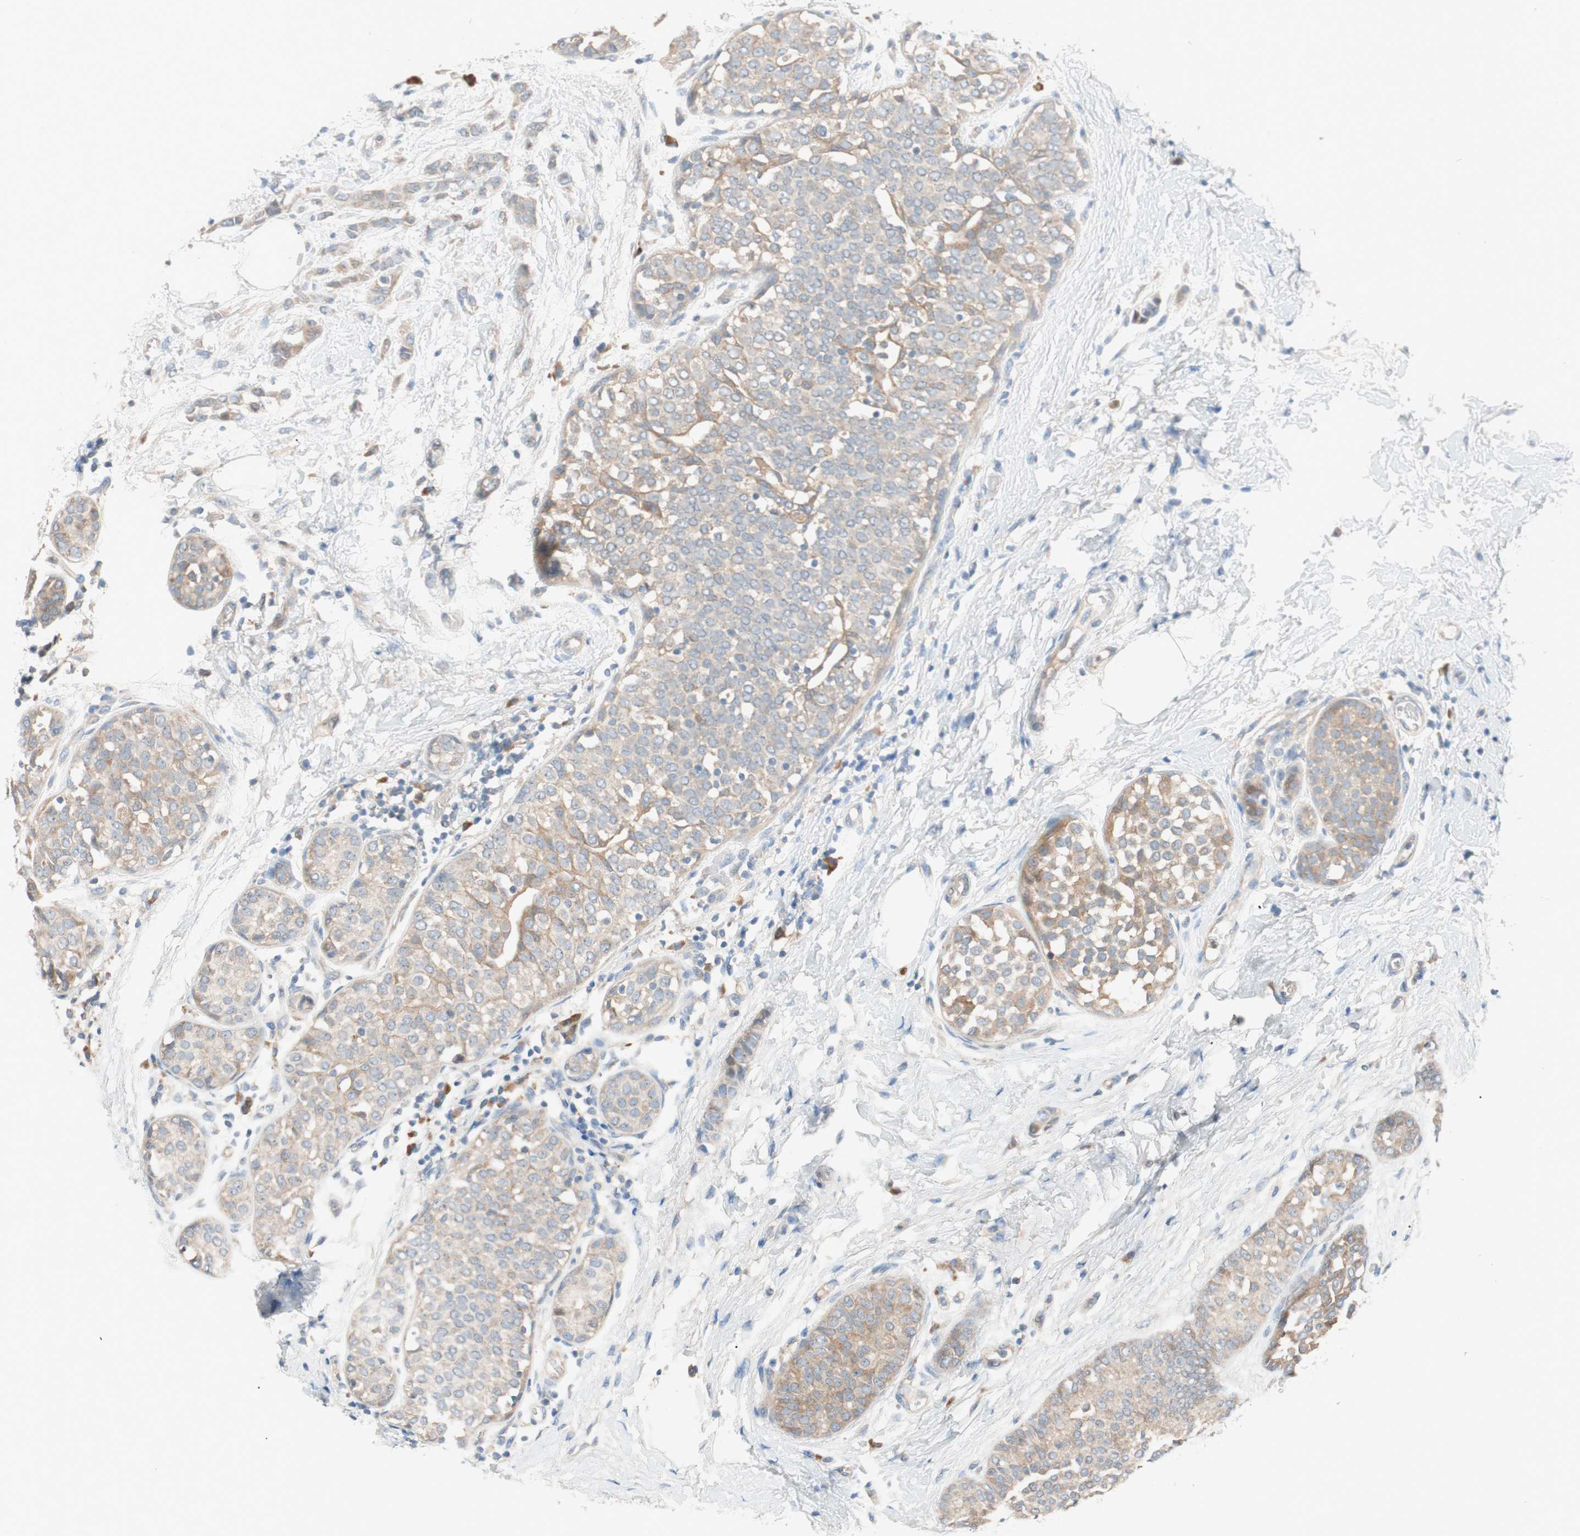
{"staining": {"intensity": "weak", "quantity": ">75%", "location": "cytoplasmic/membranous"}, "tissue": "breast cancer", "cell_type": "Tumor cells", "image_type": "cancer", "snomed": [{"axis": "morphology", "description": "Lobular carcinoma, in situ"}, {"axis": "morphology", "description": "Lobular carcinoma"}, {"axis": "topography", "description": "Breast"}], "caption": "Brown immunohistochemical staining in breast lobular carcinoma in situ shows weak cytoplasmic/membranous staining in about >75% of tumor cells.", "gene": "PCK1", "patient": {"sex": "female", "age": 41}}